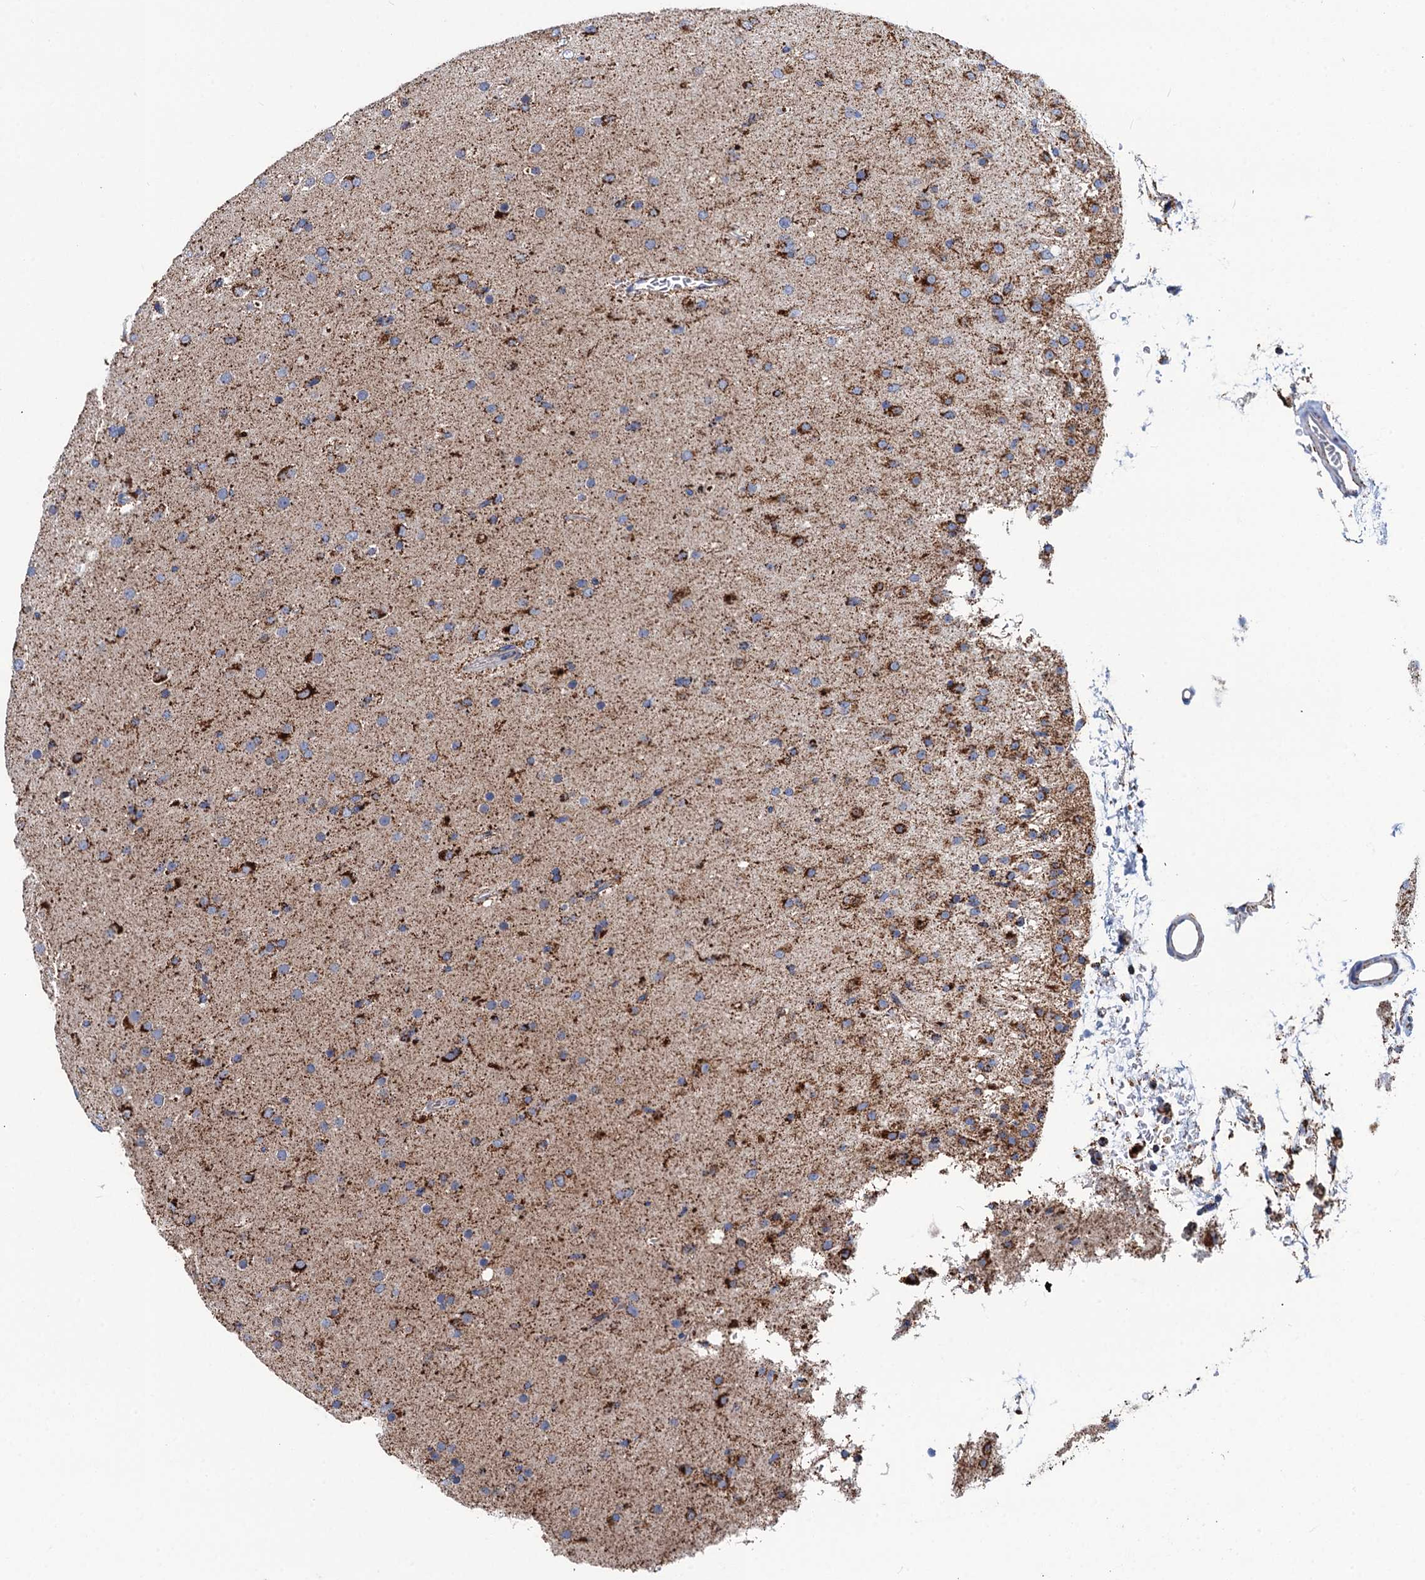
{"staining": {"intensity": "strong", "quantity": "25%-75%", "location": "cytoplasmic/membranous"}, "tissue": "glioma", "cell_type": "Tumor cells", "image_type": "cancer", "snomed": [{"axis": "morphology", "description": "Glioma, malignant, Low grade"}, {"axis": "topography", "description": "Brain"}], "caption": "Immunohistochemistry photomicrograph of neoplastic tissue: human low-grade glioma (malignant) stained using immunohistochemistry displays high levels of strong protein expression localized specifically in the cytoplasmic/membranous of tumor cells, appearing as a cytoplasmic/membranous brown color.", "gene": "IVD", "patient": {"sex": "male", "age": 65}}